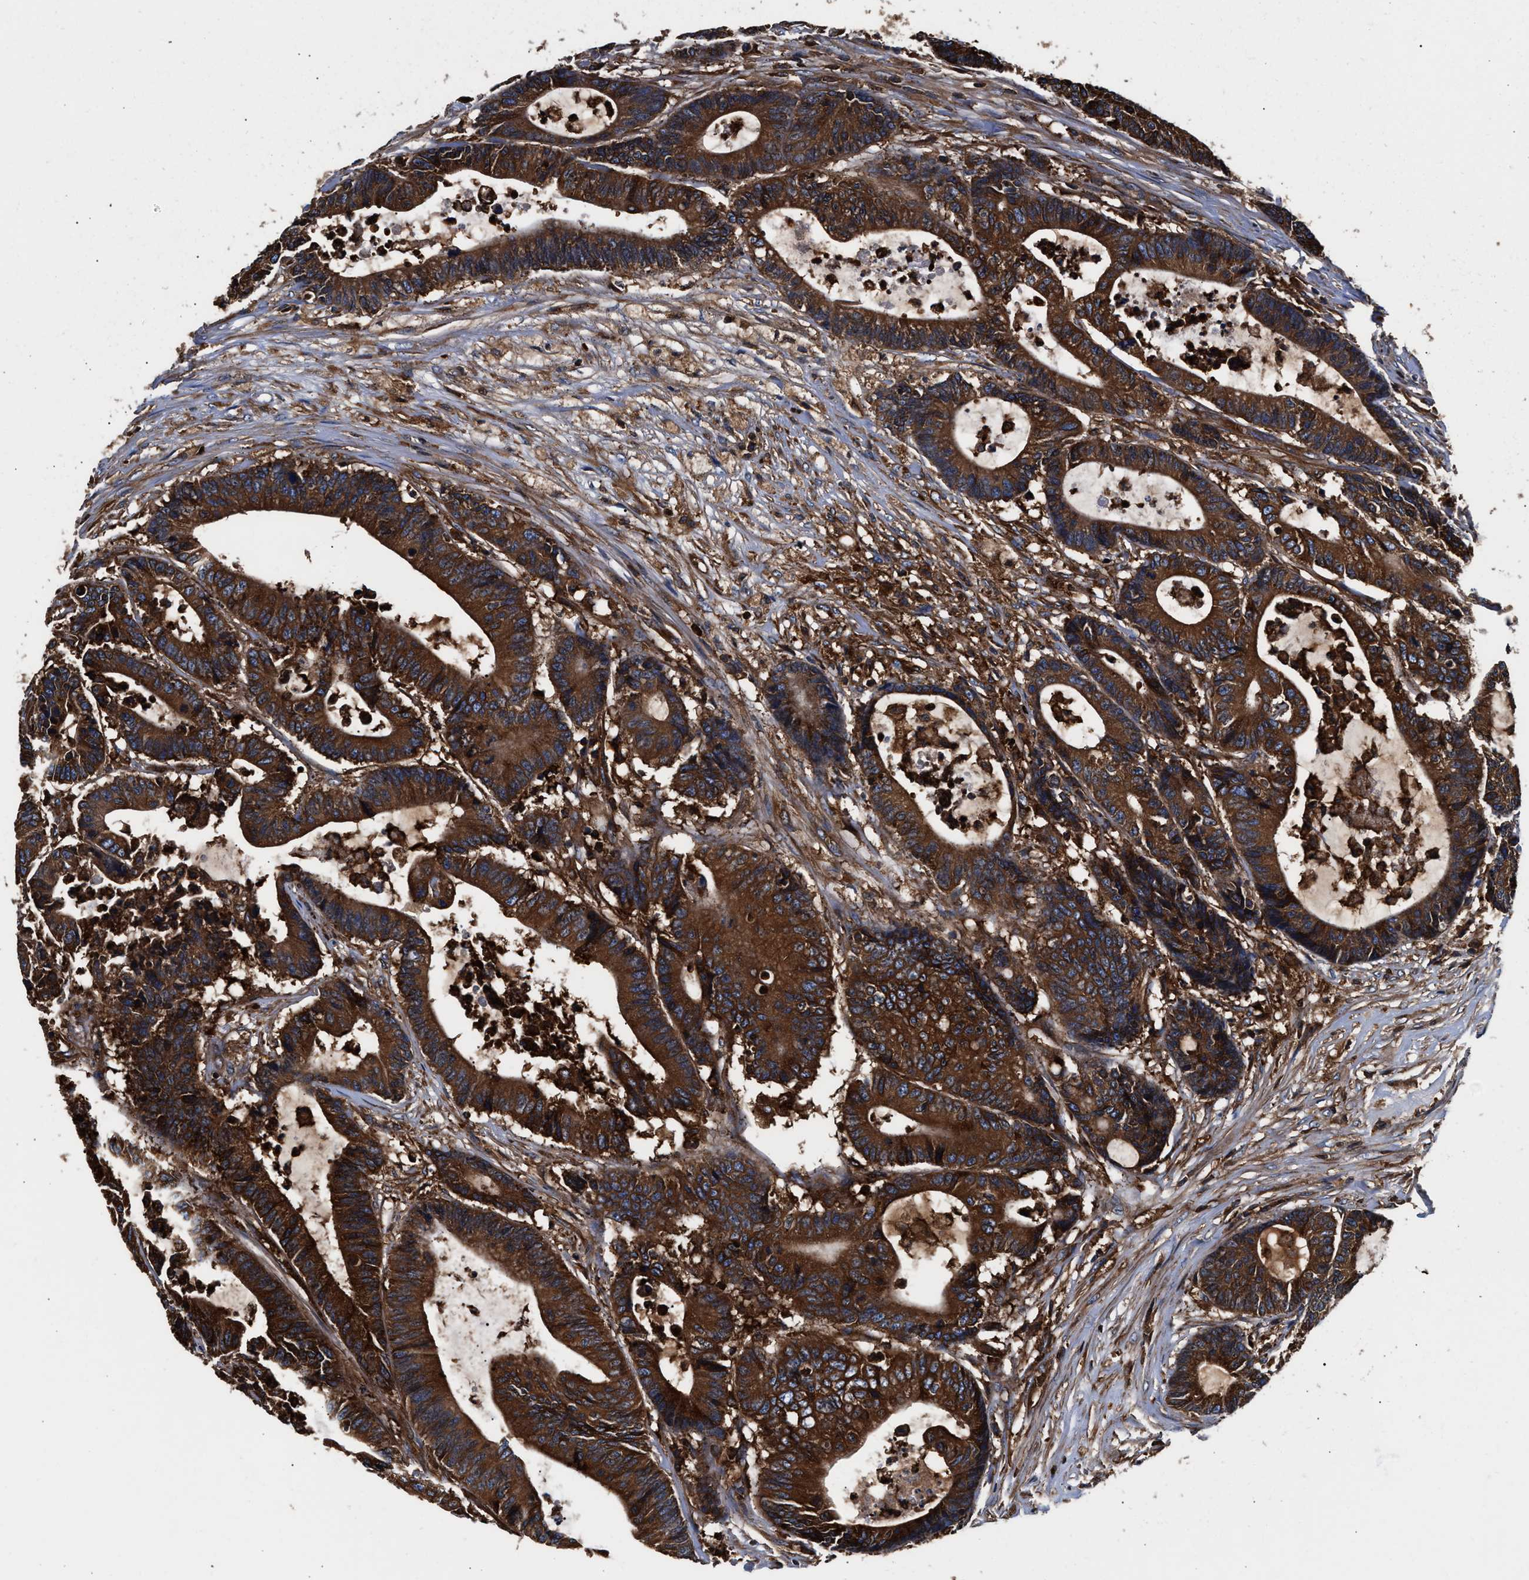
{"staining": {"intensity": "strong", "quantity": ">75%", "location": "cytoplasmic/membranous"}, "tissue": "colorectal cancer", "cell_type": "Tumor cells", "image_type": "cancer", "snomed": [{"axis": "morphology", "description": "Adenocarcinoma, NOS"}, {"axis": "topography", "description": "Colon"}], "caption": "Colorectal cancer (adenocarcinoma) stained with a brown dye displays strong cytoplasmic/membranous positive expression in approximately >75% of tumor cells.", "gene": "KYAT1", "patient": {"sex": "female", "age": 84}}